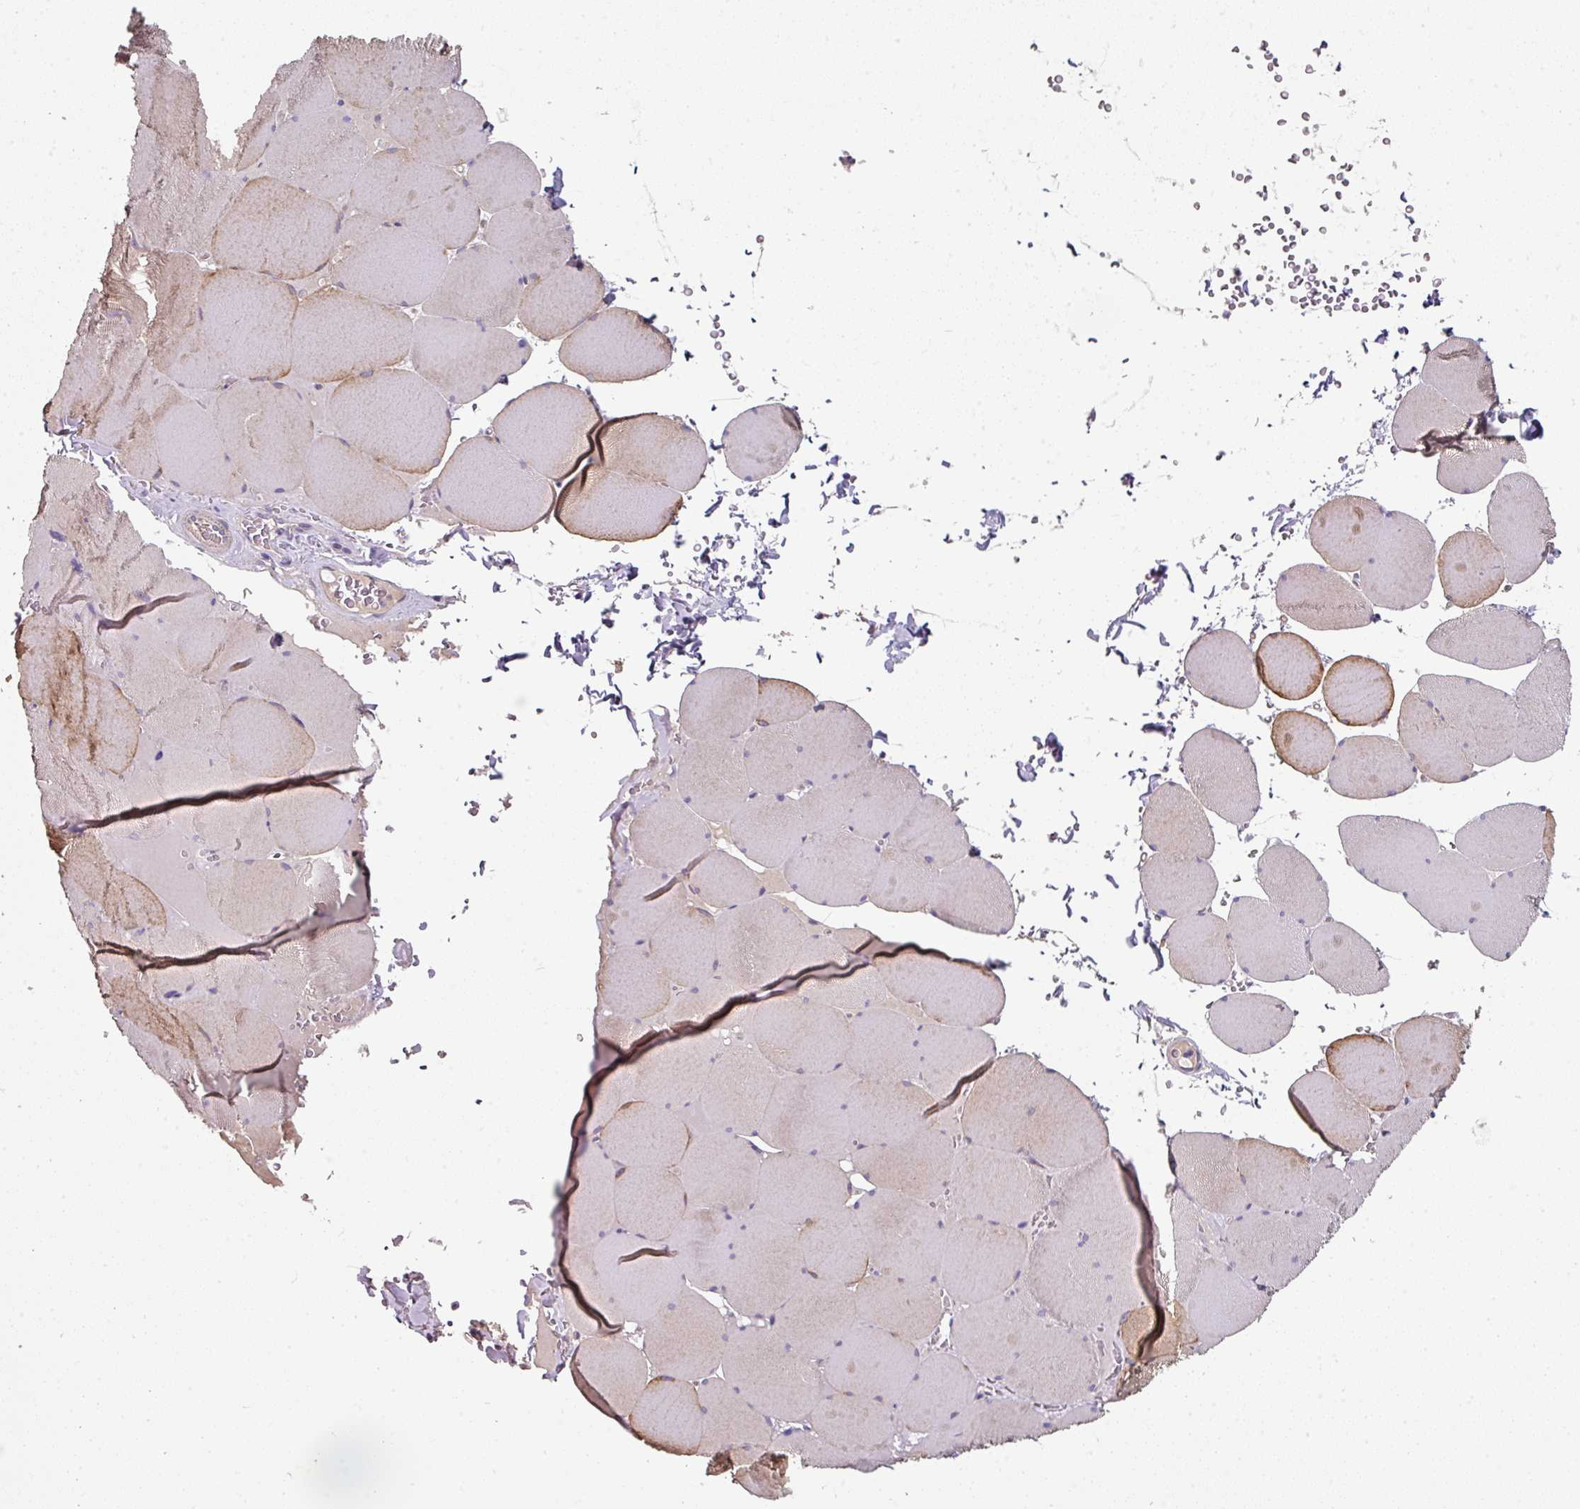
{"staining": {"intensity": "weak", "quantity": "25%-75%", "location": "cytoplasmic/membranous"}, "tissue": "skeletal muscle", "cell_type": "Myocytes", "image_type": "normal", "snomed": [{"axis": "morphology", "description": "Normal tissue, NOS"}, {"axis": "topography", "description": "Skeletal muscle"}, {"axis": "topography", "description": "Head-Neck"}], "caption": "The photomicrograph displays staining of unremarkable skeletal muscle, revealing weak cytoplasmic/membranous protein positivity (brown color) within myocytes.", "gene": "C4orf48", "patient": {"sex": "male", "age": 66}}